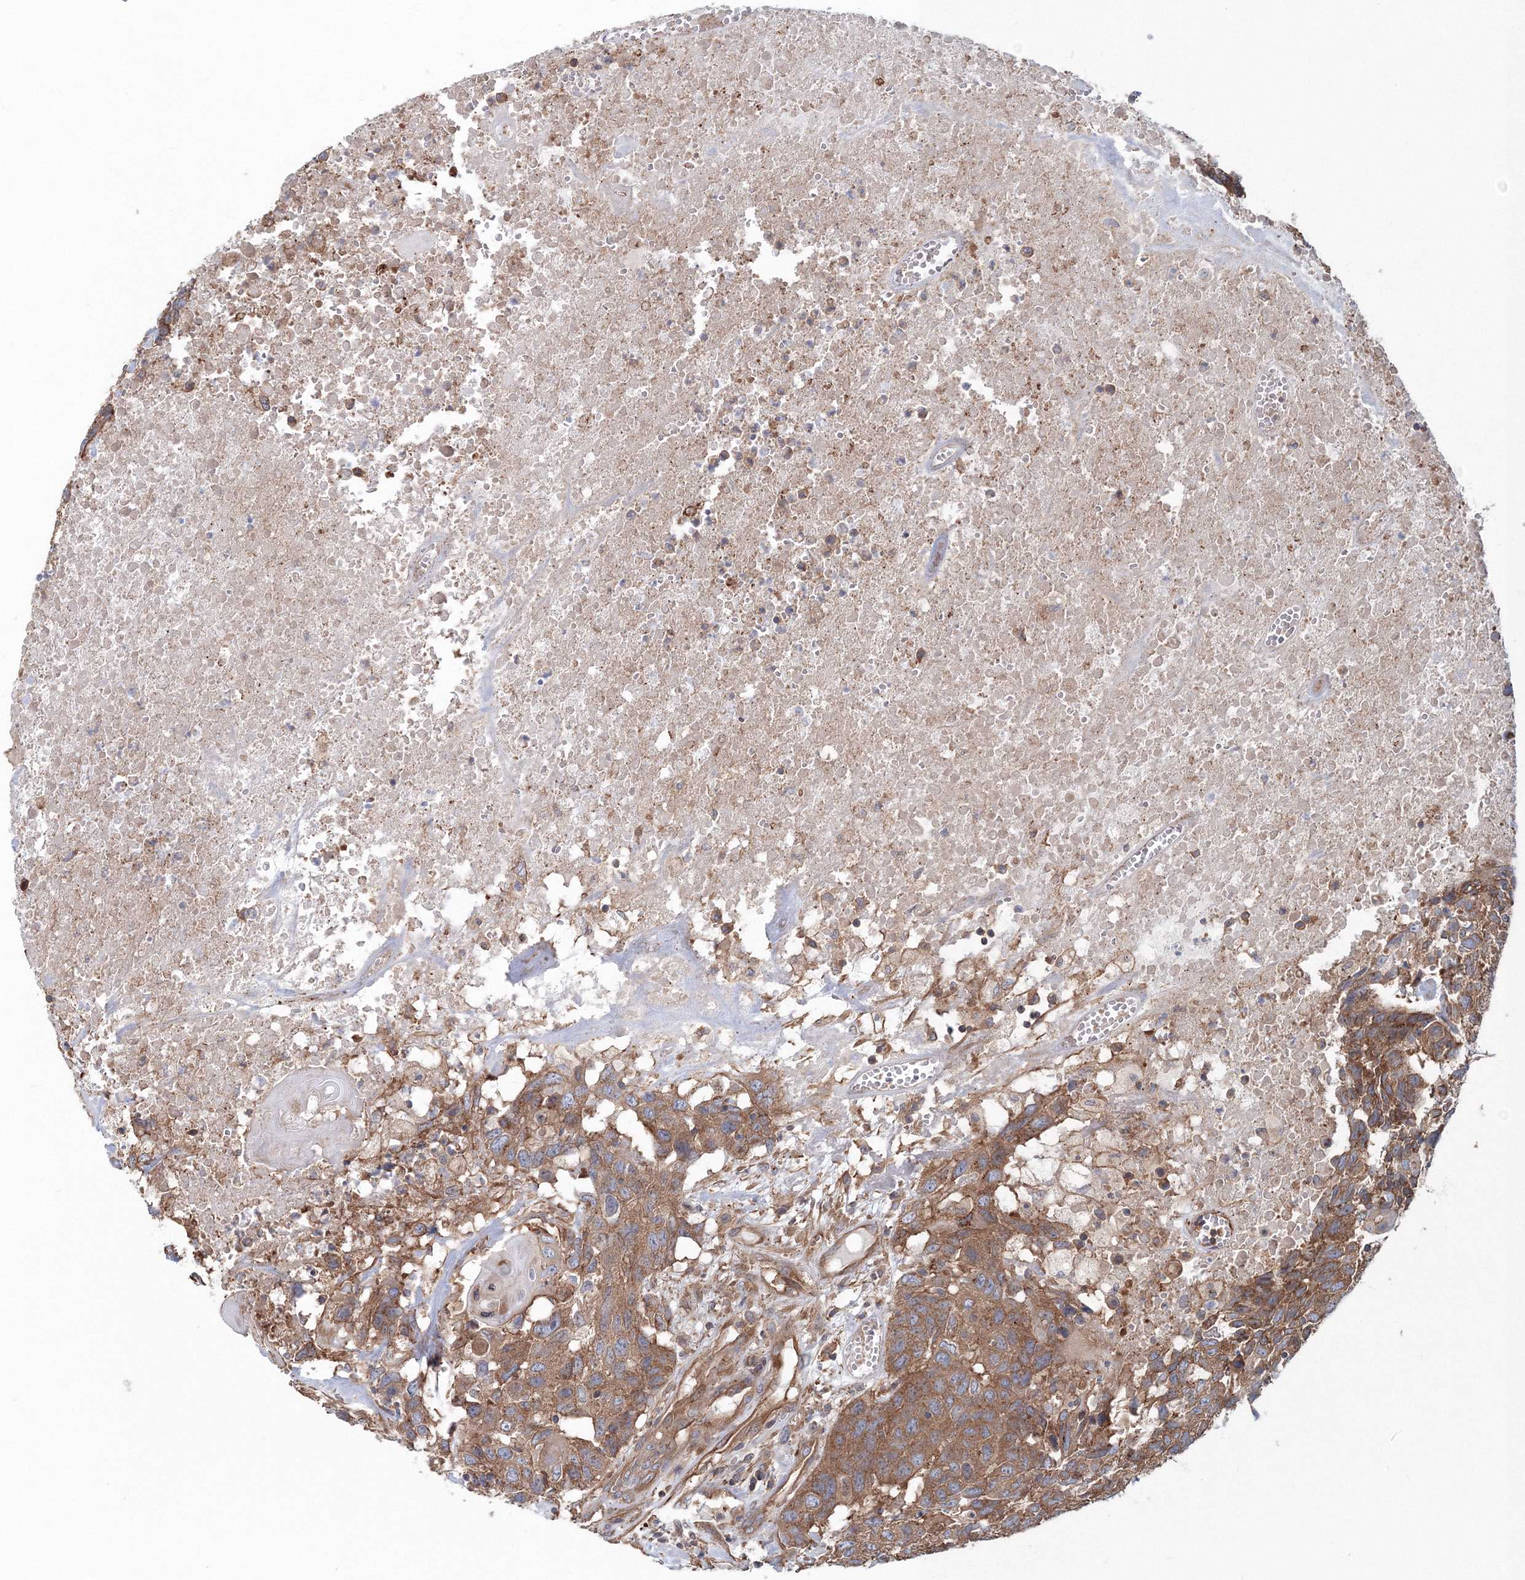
{"staining": {"intensity": "moderate", "quantity": ">75%", "location": "cytoplasmic/membranous"}, "tissue": "head and neck cancer", "cell_type": "Tumor cells", "image_type": "cancer", "snomed": [{"axis": "morphology", "description": "Squamous cell carcinoma, NOS"}, {"axis": "topography", "description": "Head-Neck"}], "caption": "Immunohistochemical staining of head and neck cancer (squamous cell carcinoma) demonstrates medium levels of moderate cytoplasmic/membranous positivity in about >75% of tumor cells. Nuclei are stained in blue.", "gene": "EXOC1", "patient": {"sex": "male", "age": 66}}